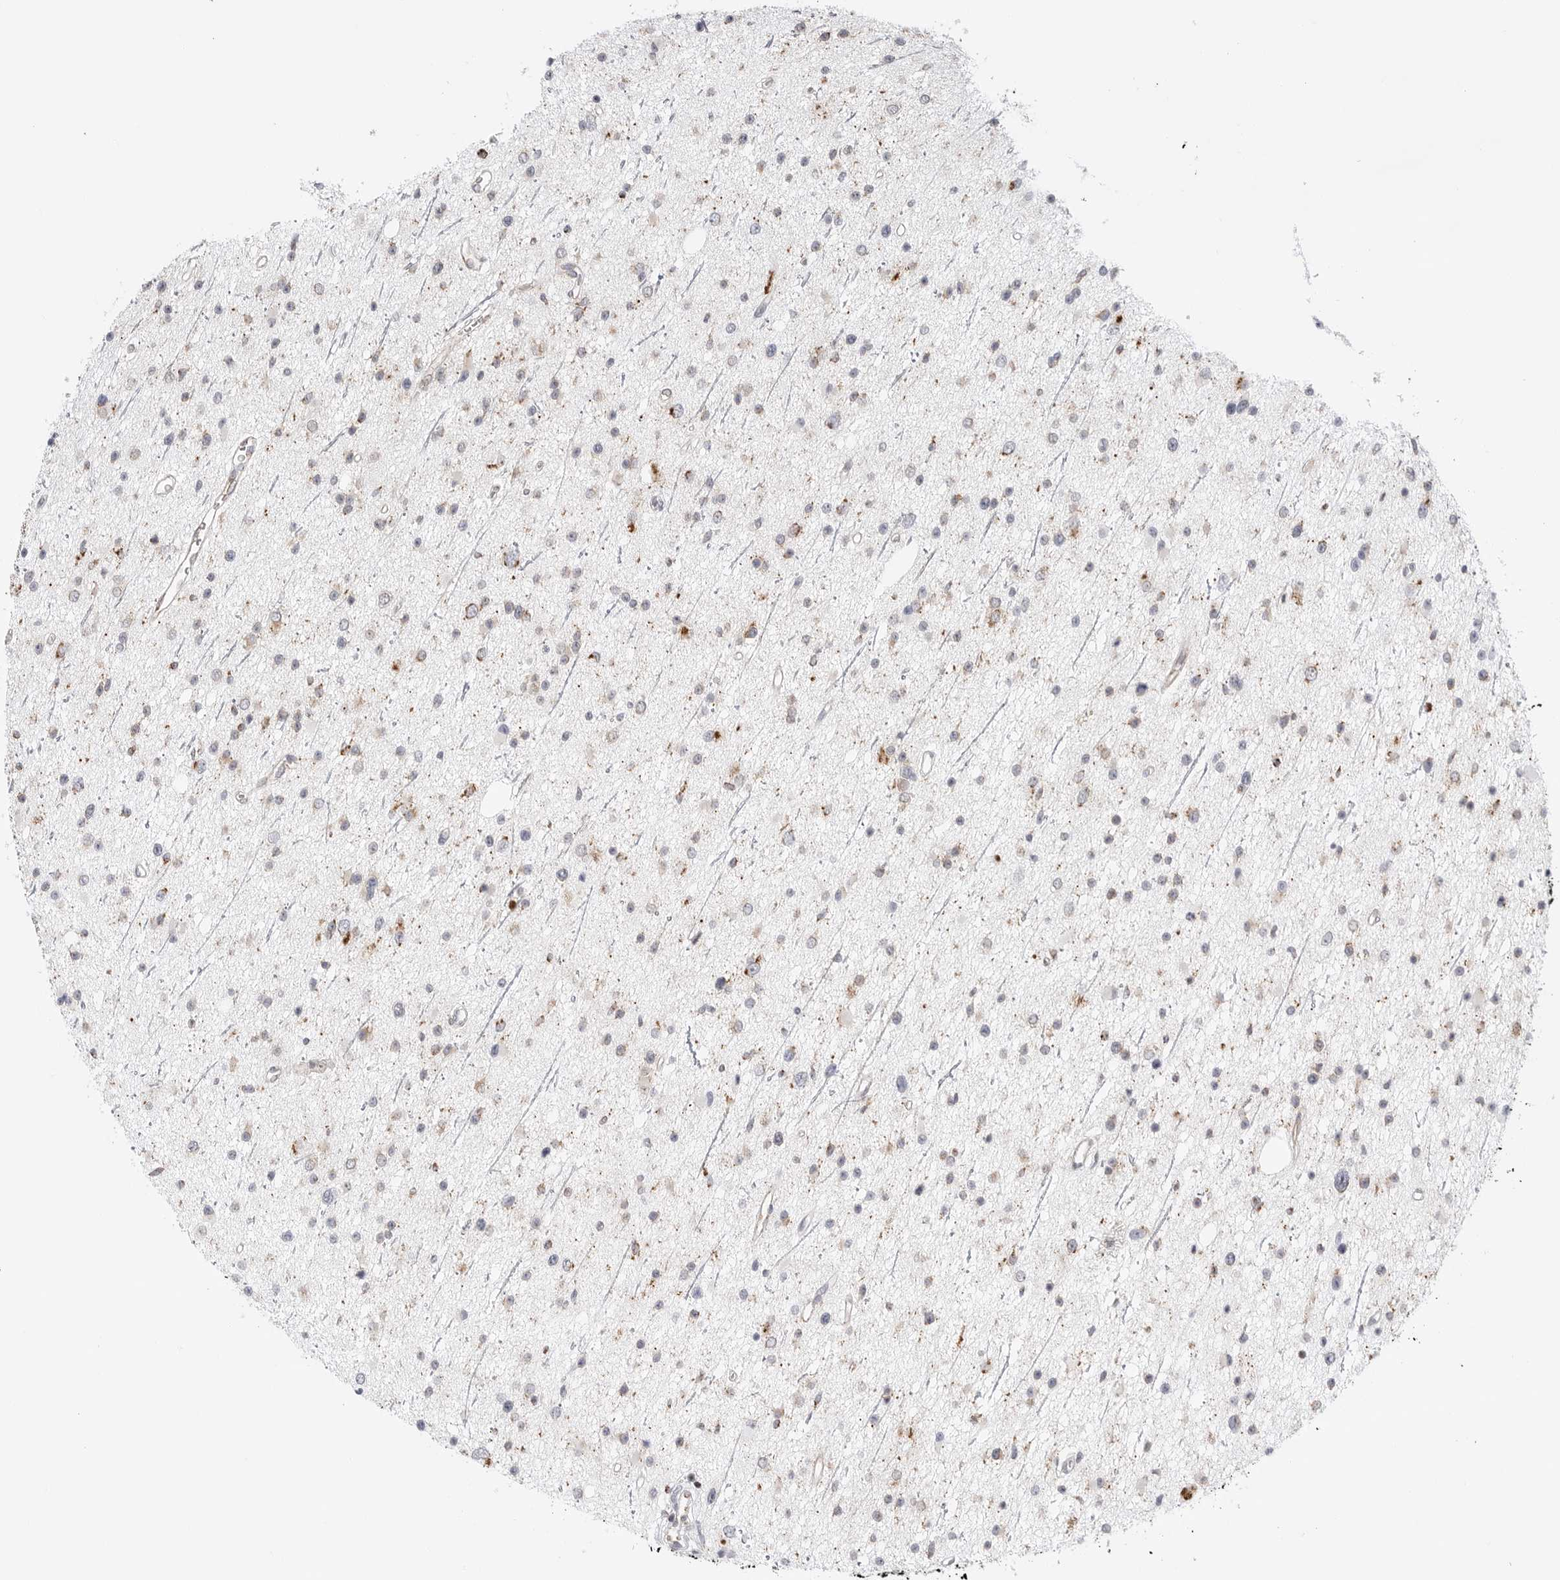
{"staining": {"intensity": "moderate", "quantity": "<25%", "location": "cytoplasmic/membranous"}, "tissue": "glioma", "cell_type": "Tumor cells", "image_type": "cancer", "snomed": [{"axis": "morphology", "description": "Glioma, malignant, Low grade"}, {"axis": "topography", "description": "Cerebral cortex"}], "caption": "Moderate cytoplasmic/membranous protein positivity is seen in approximately <25% of tumor cells in glioma. The protein is shown in brown color, while the nuclei are stained blue.", "gene": "ATP5IF1", "patient": {"sex": "female", "age": 39}}